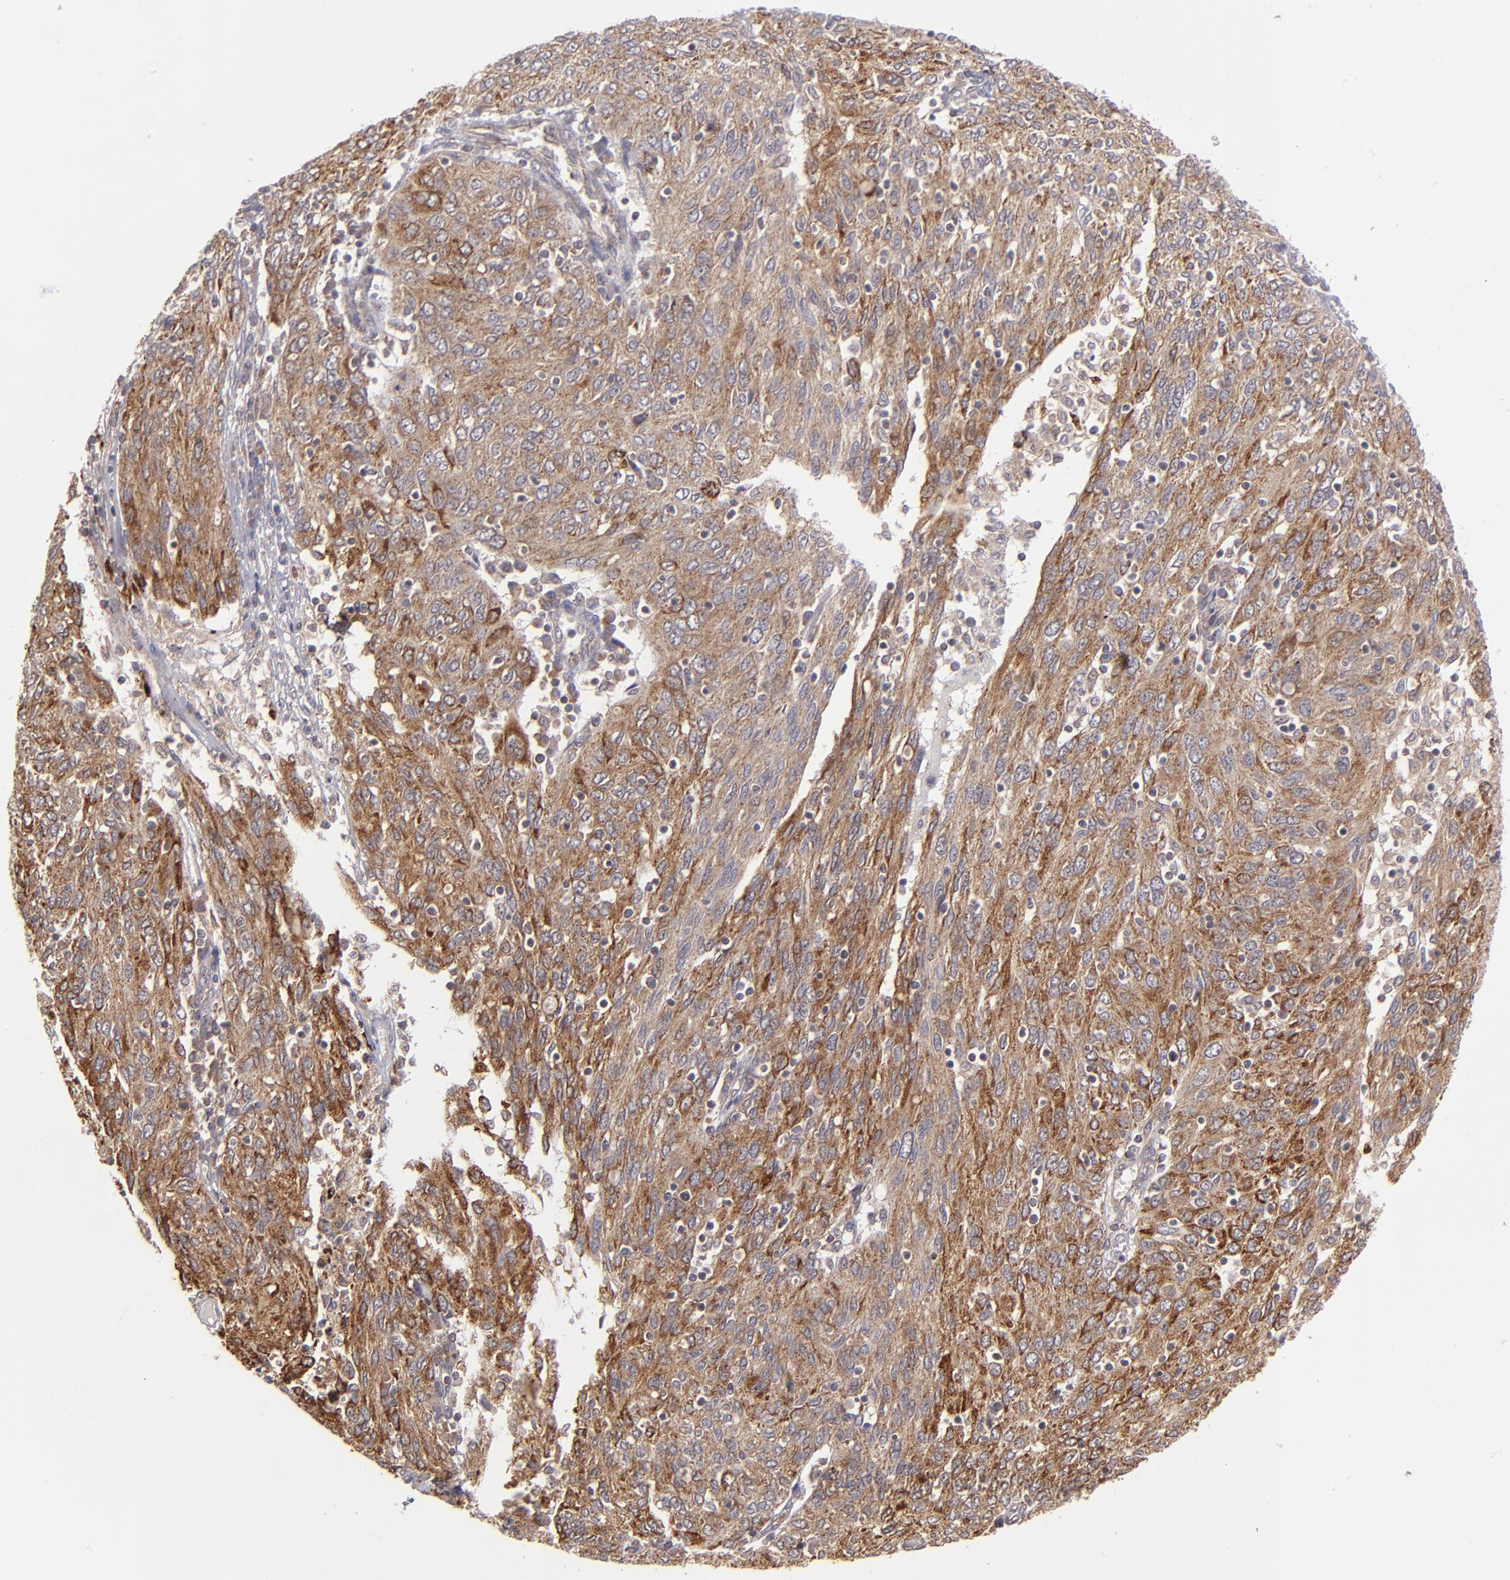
{"staining": {"intensity": "moderate", "quantity": ">75%", "location": "cytoplasmic/membranous"}, "tissue": "ovarian cancer", "cell_type": "Tumor cells", "image_type": "cancer", "snomed": [{"axis": "morphology", "description": "Carcinoma, endometroid"}, {"axis": "topography", "description": "Ovary"}], "caption": "Immunohistochemical staining of ovarian cancer exhibits medium levels of moderate cytoplasmic/membranous protein expression in about >75% of tumor cells.", "gene": "ZFYVE1", "patient": {"sex": "female", "age": 50}}